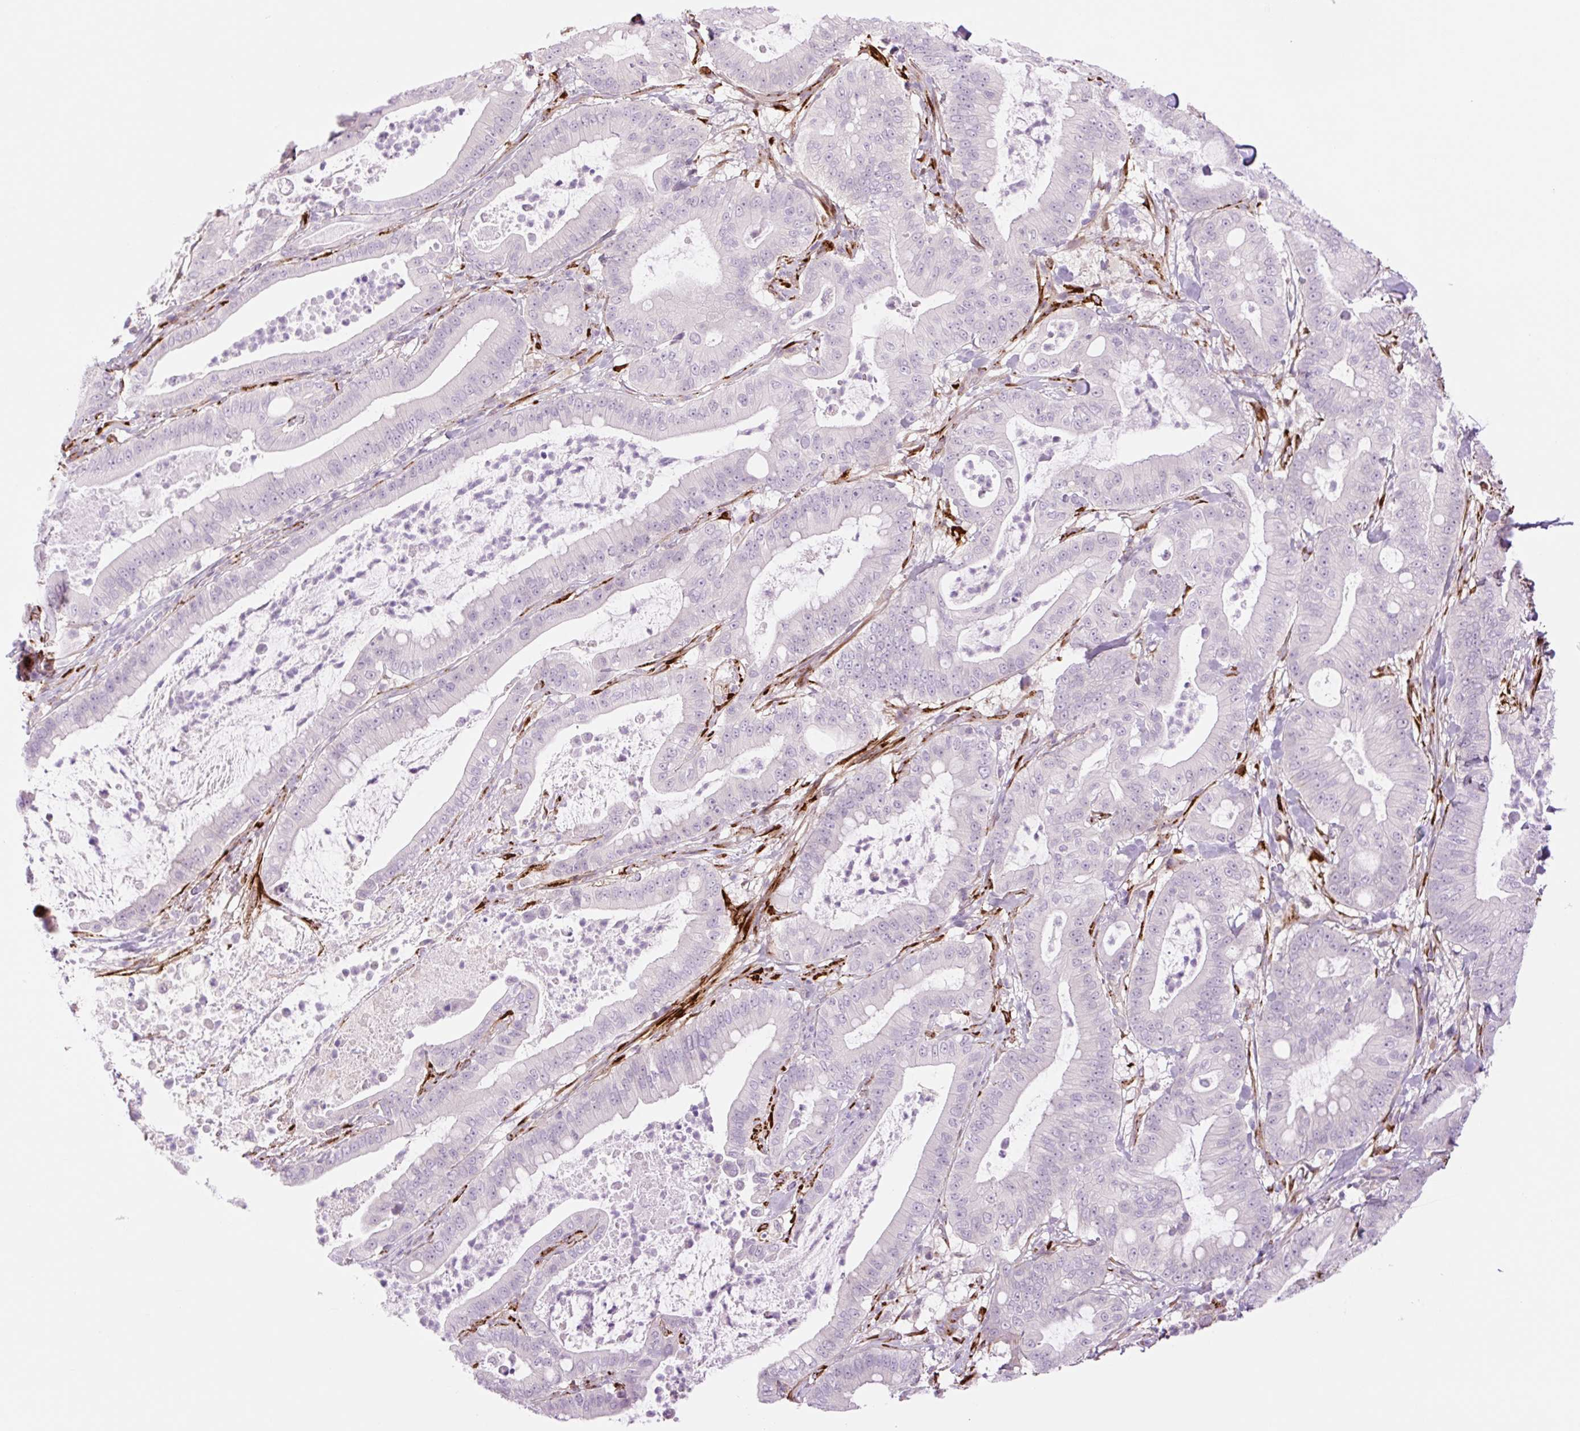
{"staining": {"intensity": "negative", "quantity": "none", "location": "none"}, "tissue": "pancreatic cancer", "cell_type": "Tumor cells", "image_type": "cancer", "snomed": [{"axis": "morphology", "description": "Adenocarcinoma, NOS"}, {"axis": "topography", "description": "Pancreas"}], "caption": "Protein analysis of pancreatic cancer (adenocarcinoma) exhibits no significant positivity in tumor cells.", "gene": "COL5A1", "patient": {"sex": "male", "age": 71}}